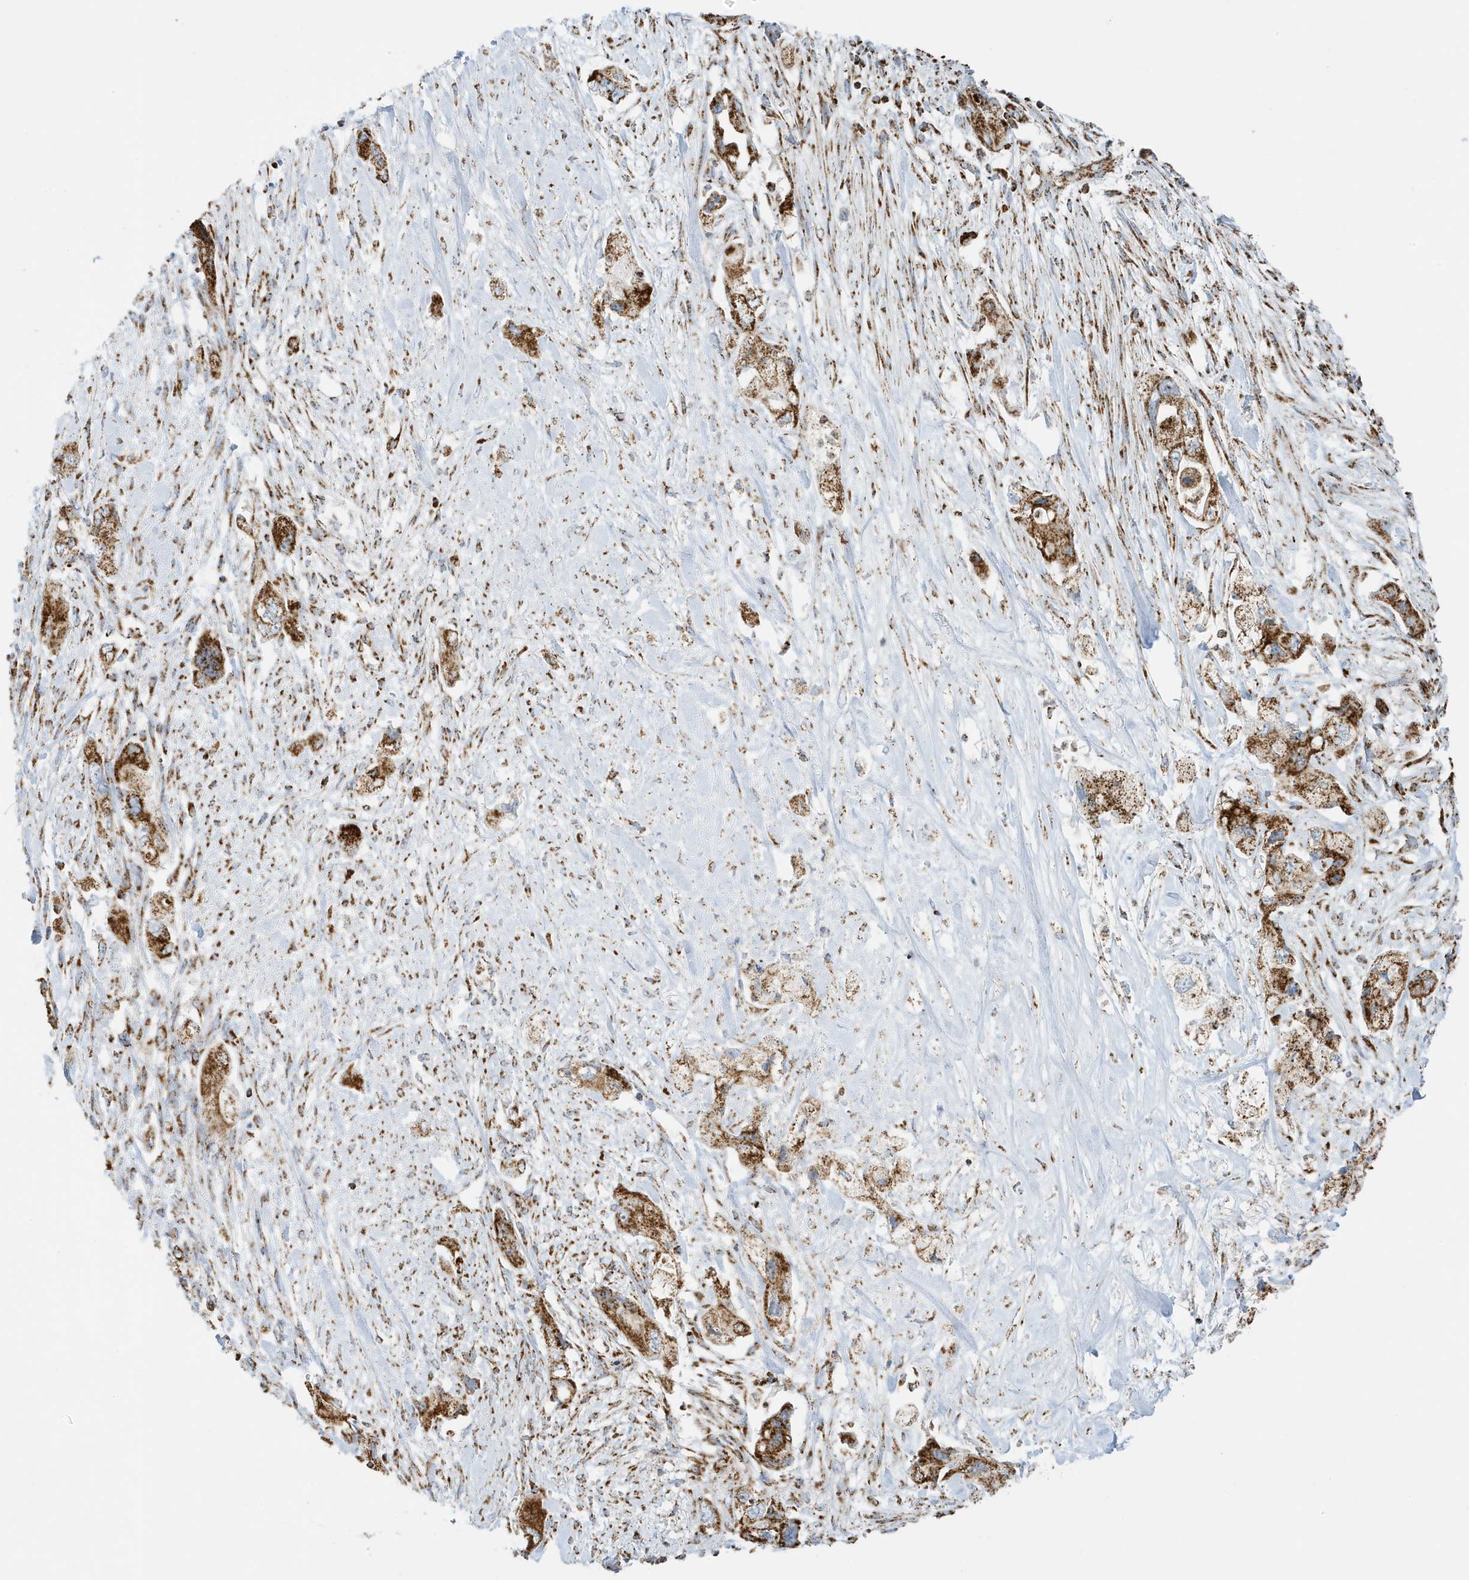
{"staining": {"intensity": "strong", "quantity": ">75%", "location": "cytoplasmic/membranous"}, "tissue": "pancreatic cancer", "cell_type": "Tumor cells", "image_type": "cancer", "snomed": [{"axis": "morphology", "description": "Adenocarcinoma, NOS"}, {"axis": "topography", "description": "Pancreas"}], "caption": "Pancreatic adenocarcinoma tissue reveals strong cytoplasmic/membranous positivity in about >75% of tumor cells, visualized by immunohistochemistry.", "gene": "ATP5ME", "patient": {"sex": "female", "age": 73}}